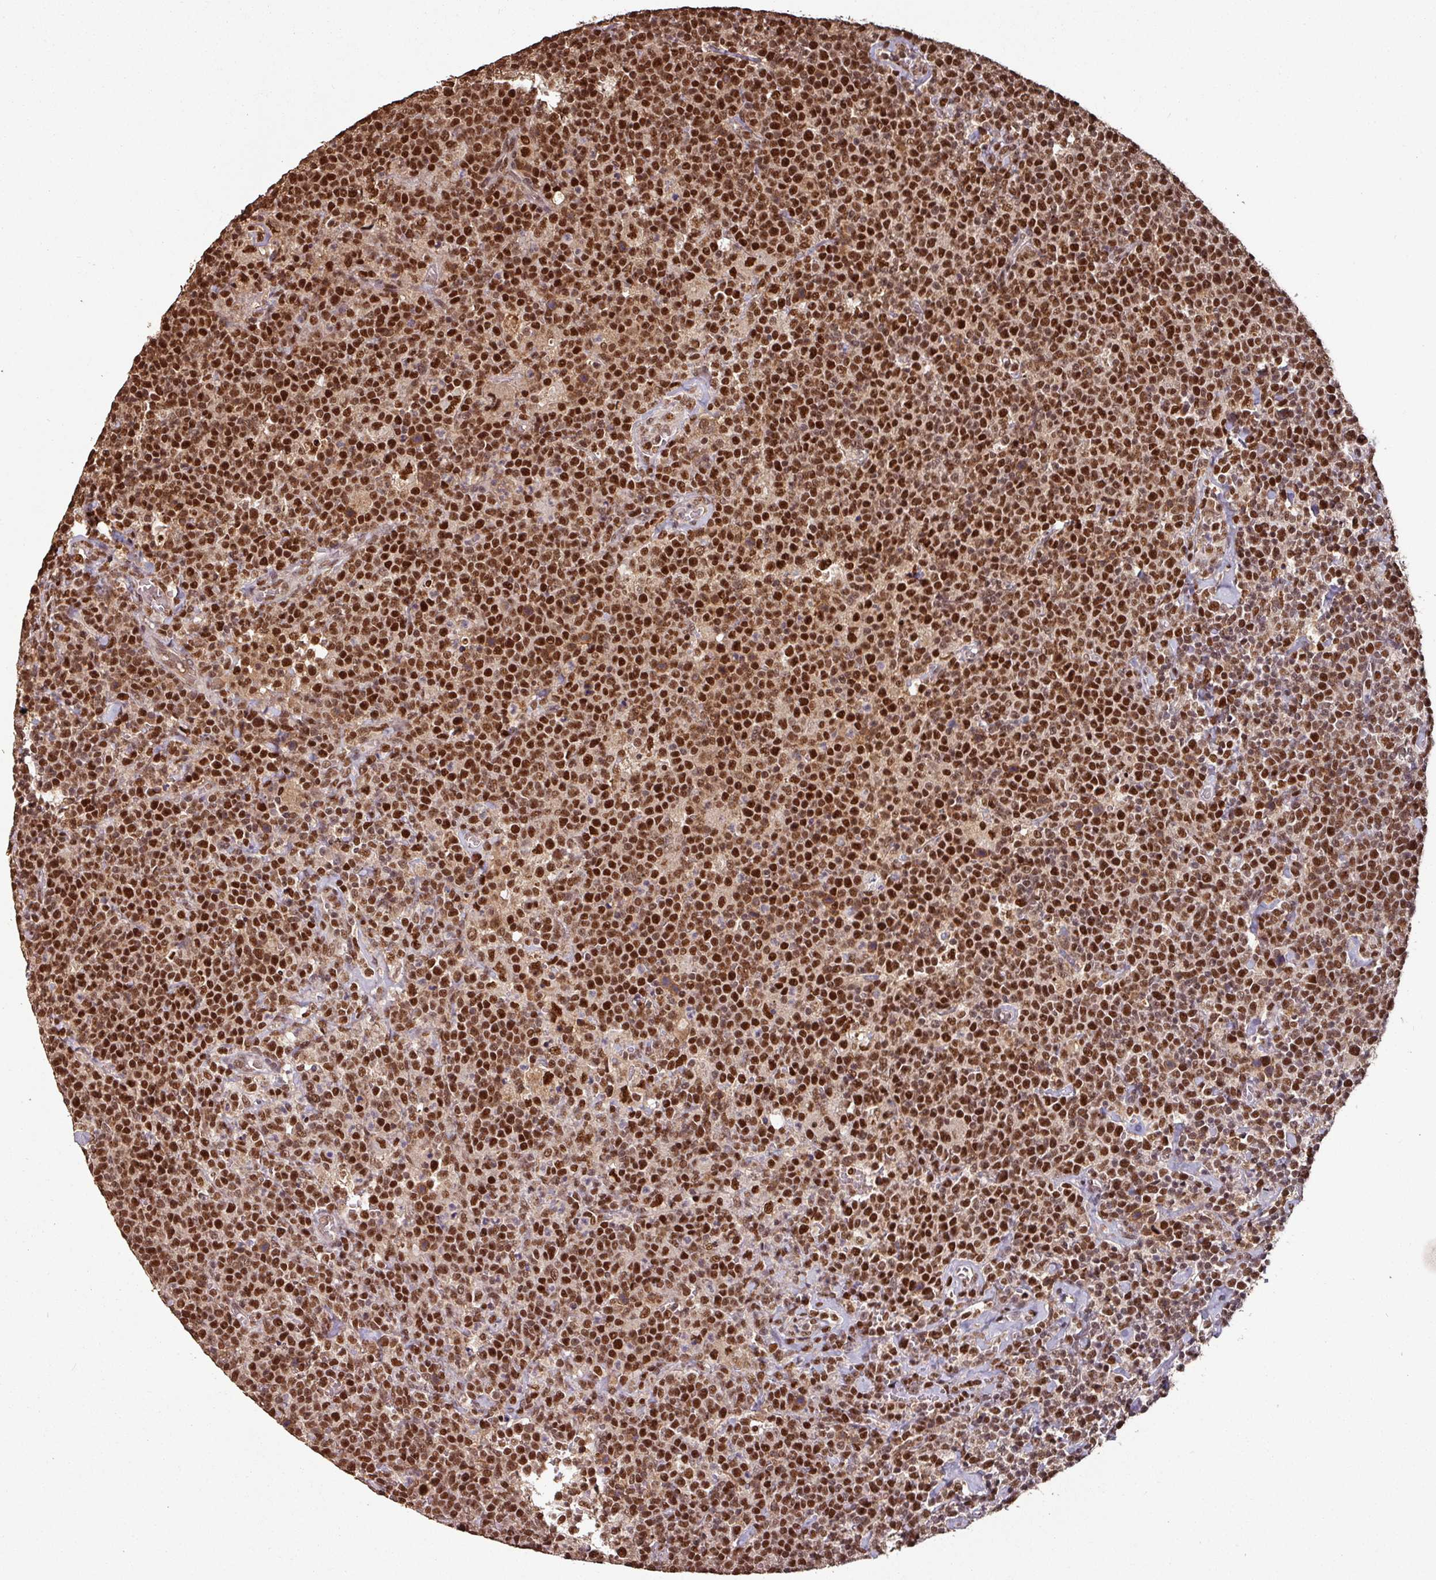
{"staining": {"intensity": "strong", "quantity": ">75%", "location": "nuclear"}, "tissue": "lymphoma", "cell_type": "Tumor cells", "image_type": "cancer", "snomed": [{"axis": "morphology", "description": "Malignant lymphoma, non-Hodgkin's type, High grade"}, {"axis": "topography", "description": "Lymph node"}], "caption": "A photomicrograph of human lymphoma stained for a protein reveals strong nuclear brown staining in tumor cells.", "gene": "POLD1", "patient": {"sex": "male", "age": 61}}